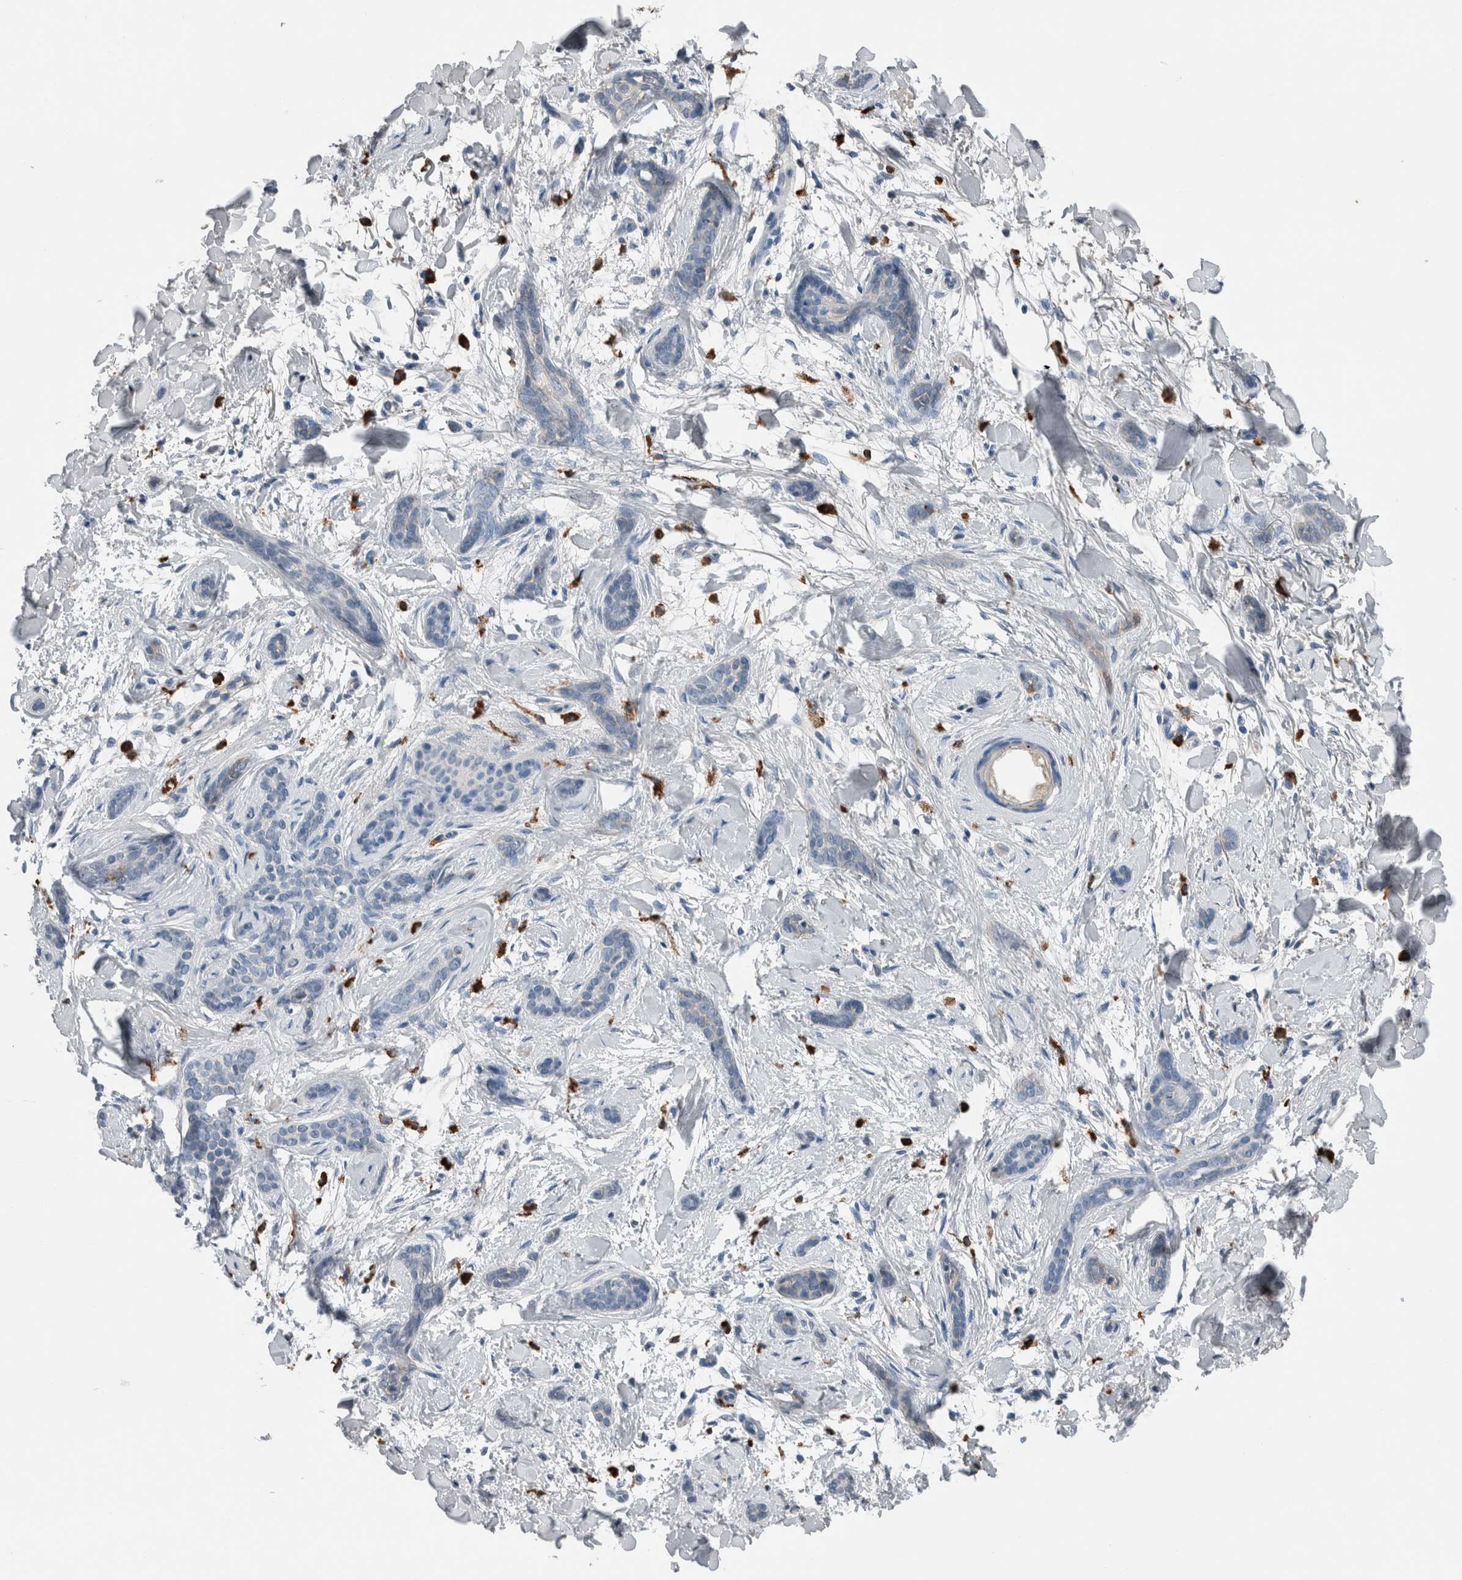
{"staining": {"intensity": "negative", "quantity": "none", "location": "none"}, "tissue": "skin cancer", "cell_type": "Tumor cells", "image_type": "cancer", "snomed": [{"axis": "morphology", "description": "Basal cell carcinoma"}, {"axis": "morphology", "description": "Adnexal tumor, benign"}, {"axis": "topography", "description": "Skin"}], "caption": "Immunohistochemistry (IHC) of skin basal cell carcinoma demonstrates no positivity in tumor cells.", "gene": "CRNN", "patient": {"sex": "female", "age": 42}}